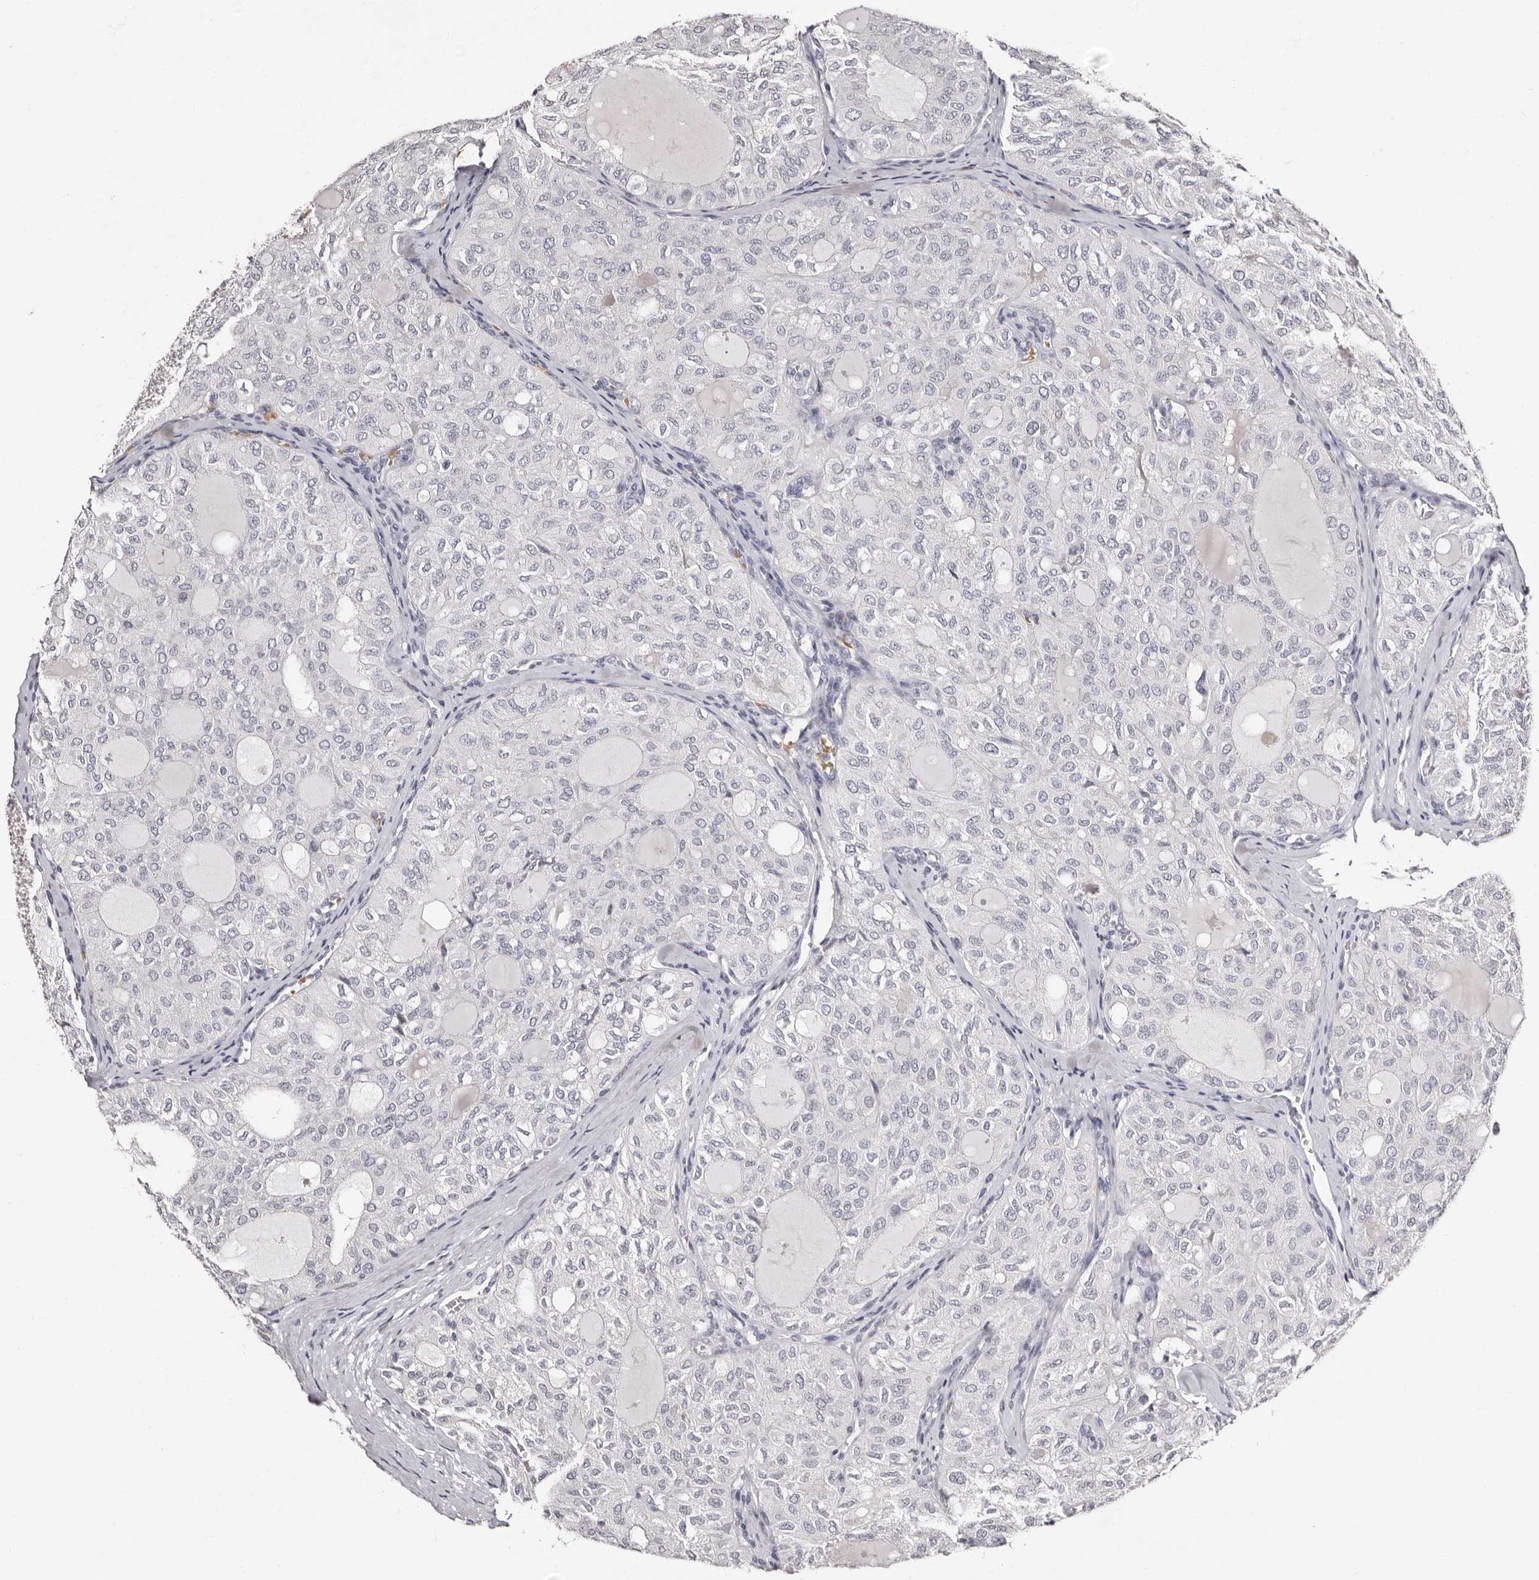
{"staining": {"intensity": "negative", "quantity": "none", "location": "none"}, "tissue": "thyroid cancer", "cell_type": "Tumor cells", "image_type": "cancer", "snomed": [{"axis": "morphology", "description": "Follicular adenoma carcinoma, NOS"}, {"axis": "topography", "description": "Thyroid gland"}], "caption": "Human thyroid cancer (follicular adenoma carcinoma) stained for a protein using immunohistochemistry reveals no positivity in tumor cells.", "gene": "BPGM", "patient": {"sex": "male", "age": 75}}